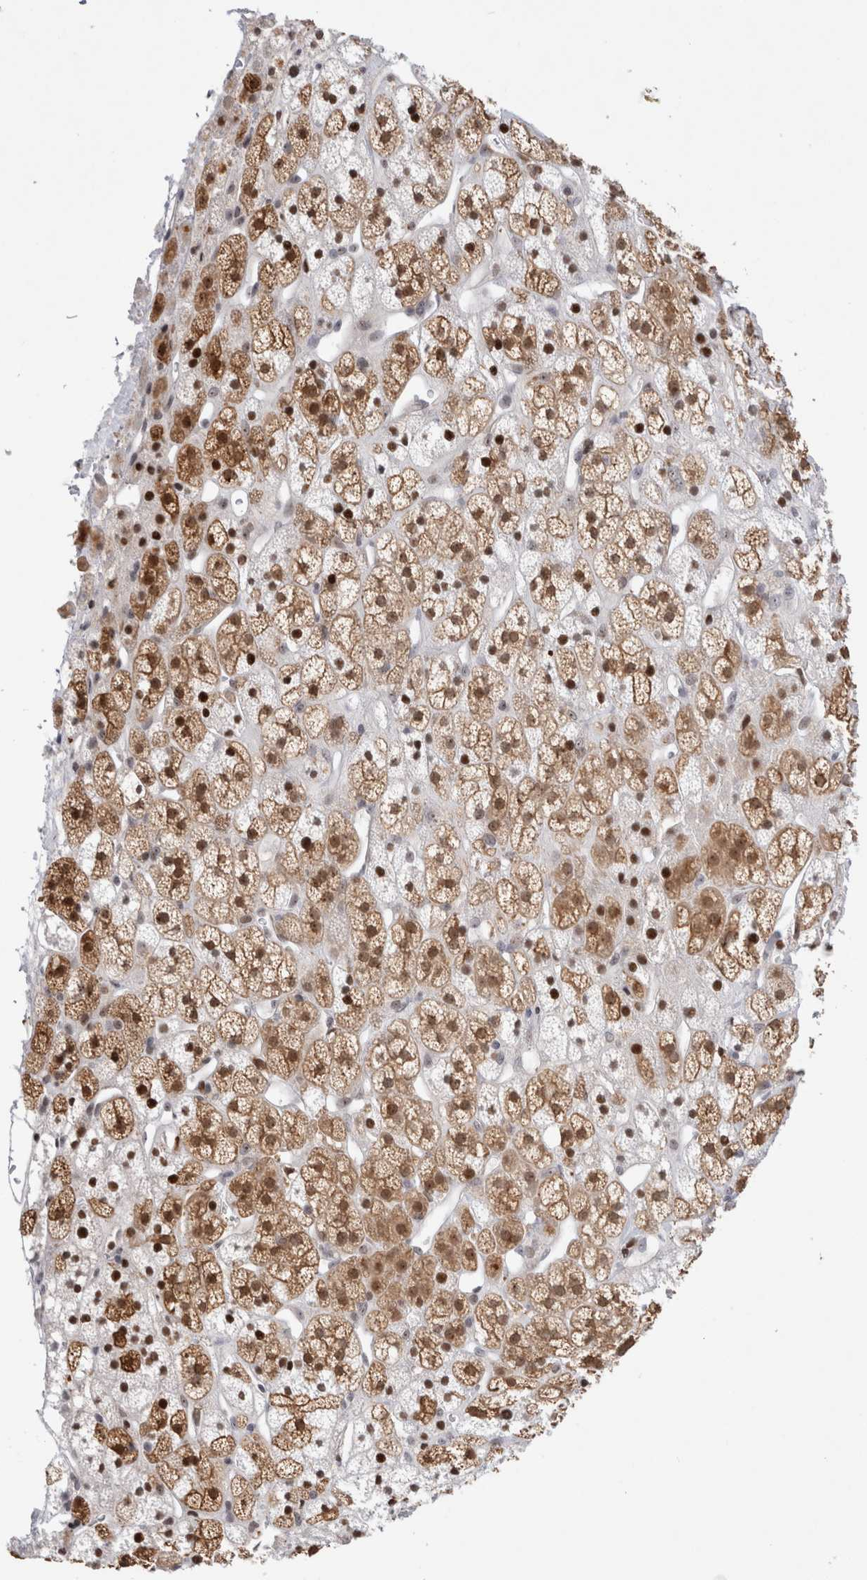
{"staining": {"intensity": "strong", "quantity": ">75%", "location": "cytoplasmic/membranous,nuclear"}, "tissue": "adrenal gland", "cell_type": "Glandular cells", "image_type": "normal", "snomed": [{"axis": "morphology", "description": "Normal tissue, NOS"}, {"axis": "topography", "description": "Adrenal gland"}], "caption": "This histopathology image demonstrates IHC staining of normal human adrenal gland, with high strong cytoplasmic/membranous,nuclear positivity in approximately >75% of glandular cells.", "gene": "CERS5", "patient": {"sex": "male", "age": 56}}